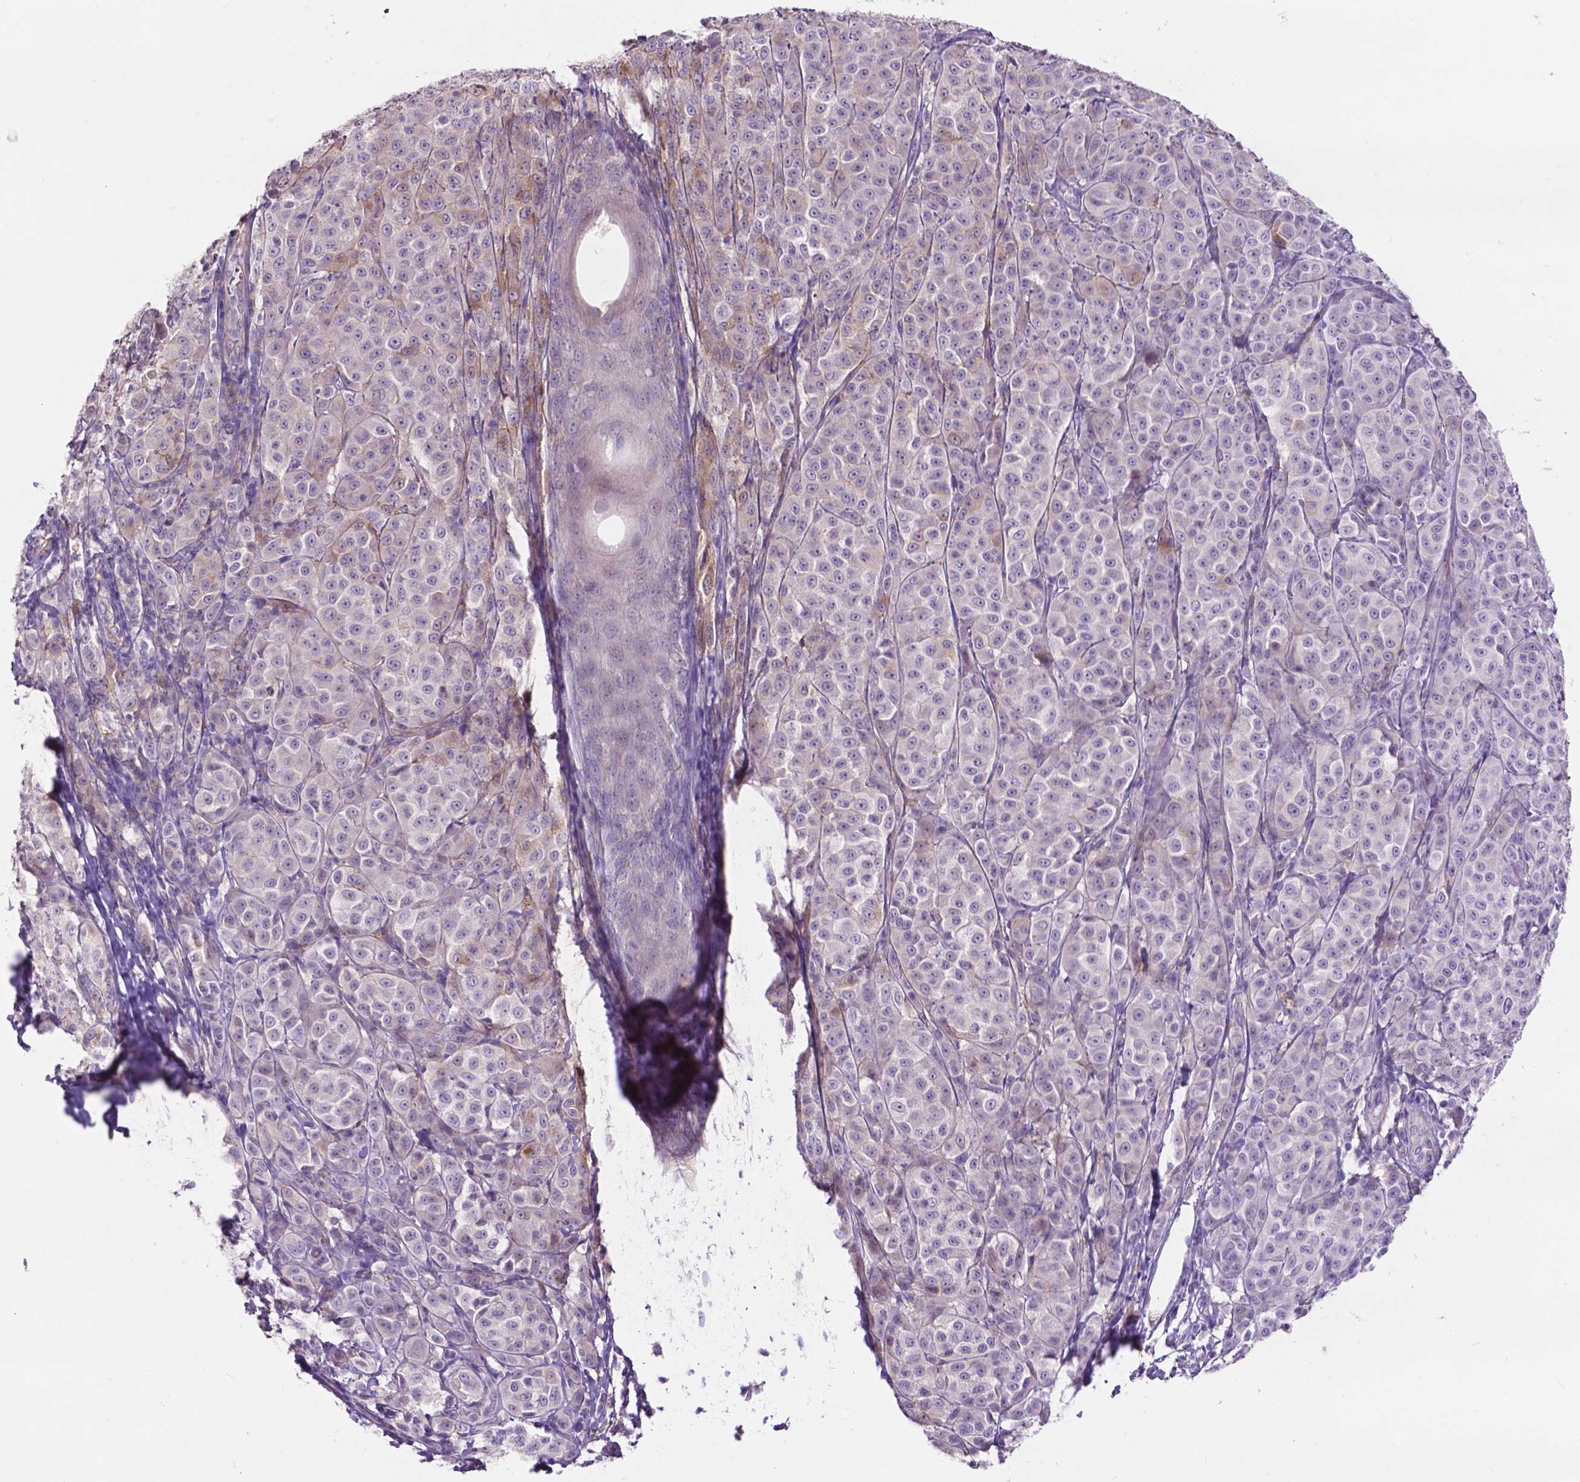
{"staining": {"intensity": "negative", "quantity": "none", "location": "none"}, "tissue": "melanoma", "cell_type": "Tumor cells", "image_type": "cancer", "snomed": [{"axis": "morphology", "description": "Malignant melanoma, NOS"}, {"axis": "topography", "description": "Skin"}], "caption": "Micrograph shows no significant protein positivity in tumor cells of melanoma.", "gene": "PLSCR1", "patient": {"sex": "male", "age": 89}}